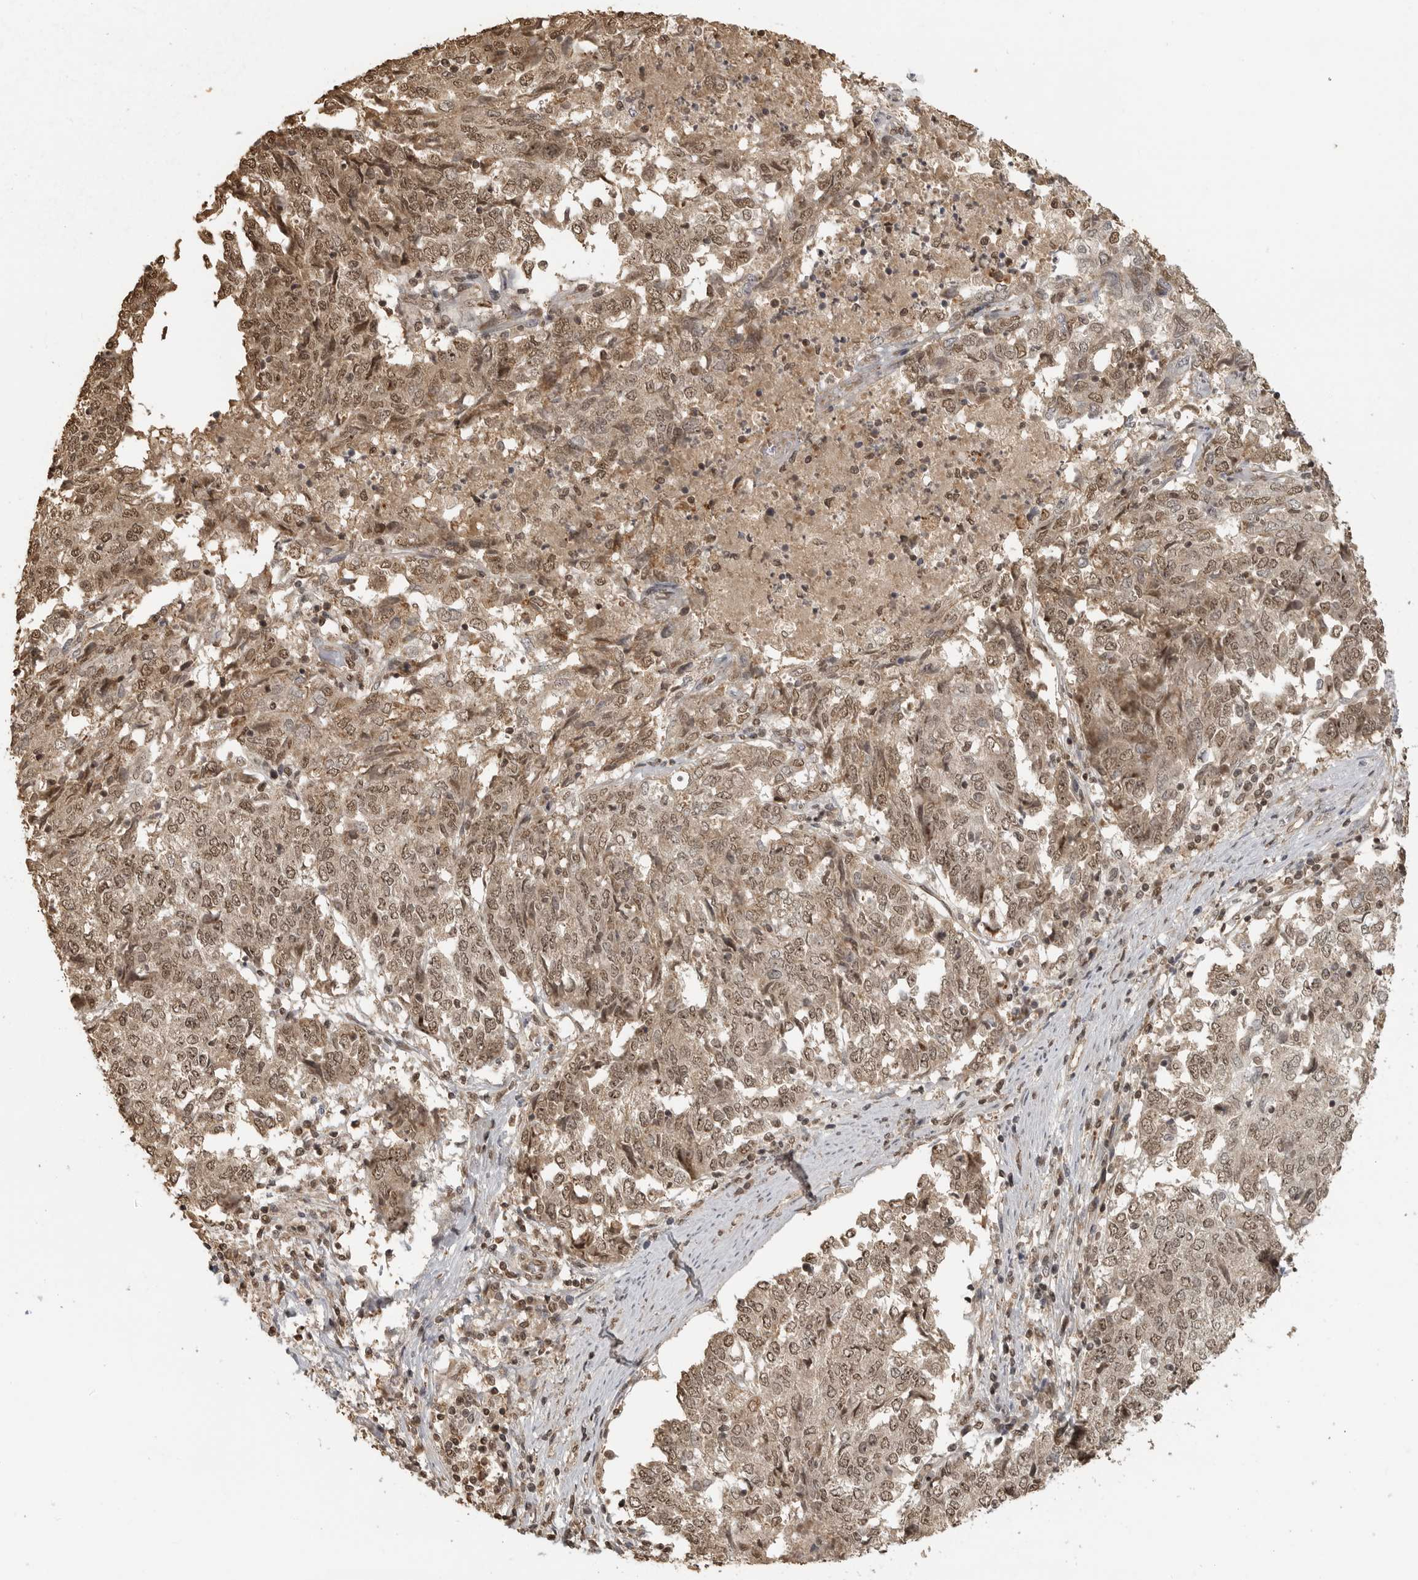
{"staining": {"intensity": "moderate", "quantity": ">75%", "location": "cytoplasmic/membranous,nuclear"}, "tissue": "endometrial cancer", "cell_type": "Tumor cells", "image_type": "cancer", "snomed": [{"axis": "morphology", "description": "Adenocarcinoma, NOS"}, {"axis": "topography", "description": "Endometrium"}], "caption": "Endometrial adenocarcinoma was stained to show a protein in brown. There is medium levels of moderate cytoplasmic/membranous and nuclear expression in about >75% of tumor cells. The staining was performed using DAB (3,3'-diaminobenzidine), with brown indicating positive protein expression. Nuclei are stained blue with hematoxylin.", "gene": "CLOCK", "patient": {"sex": "female", "age": 80}}